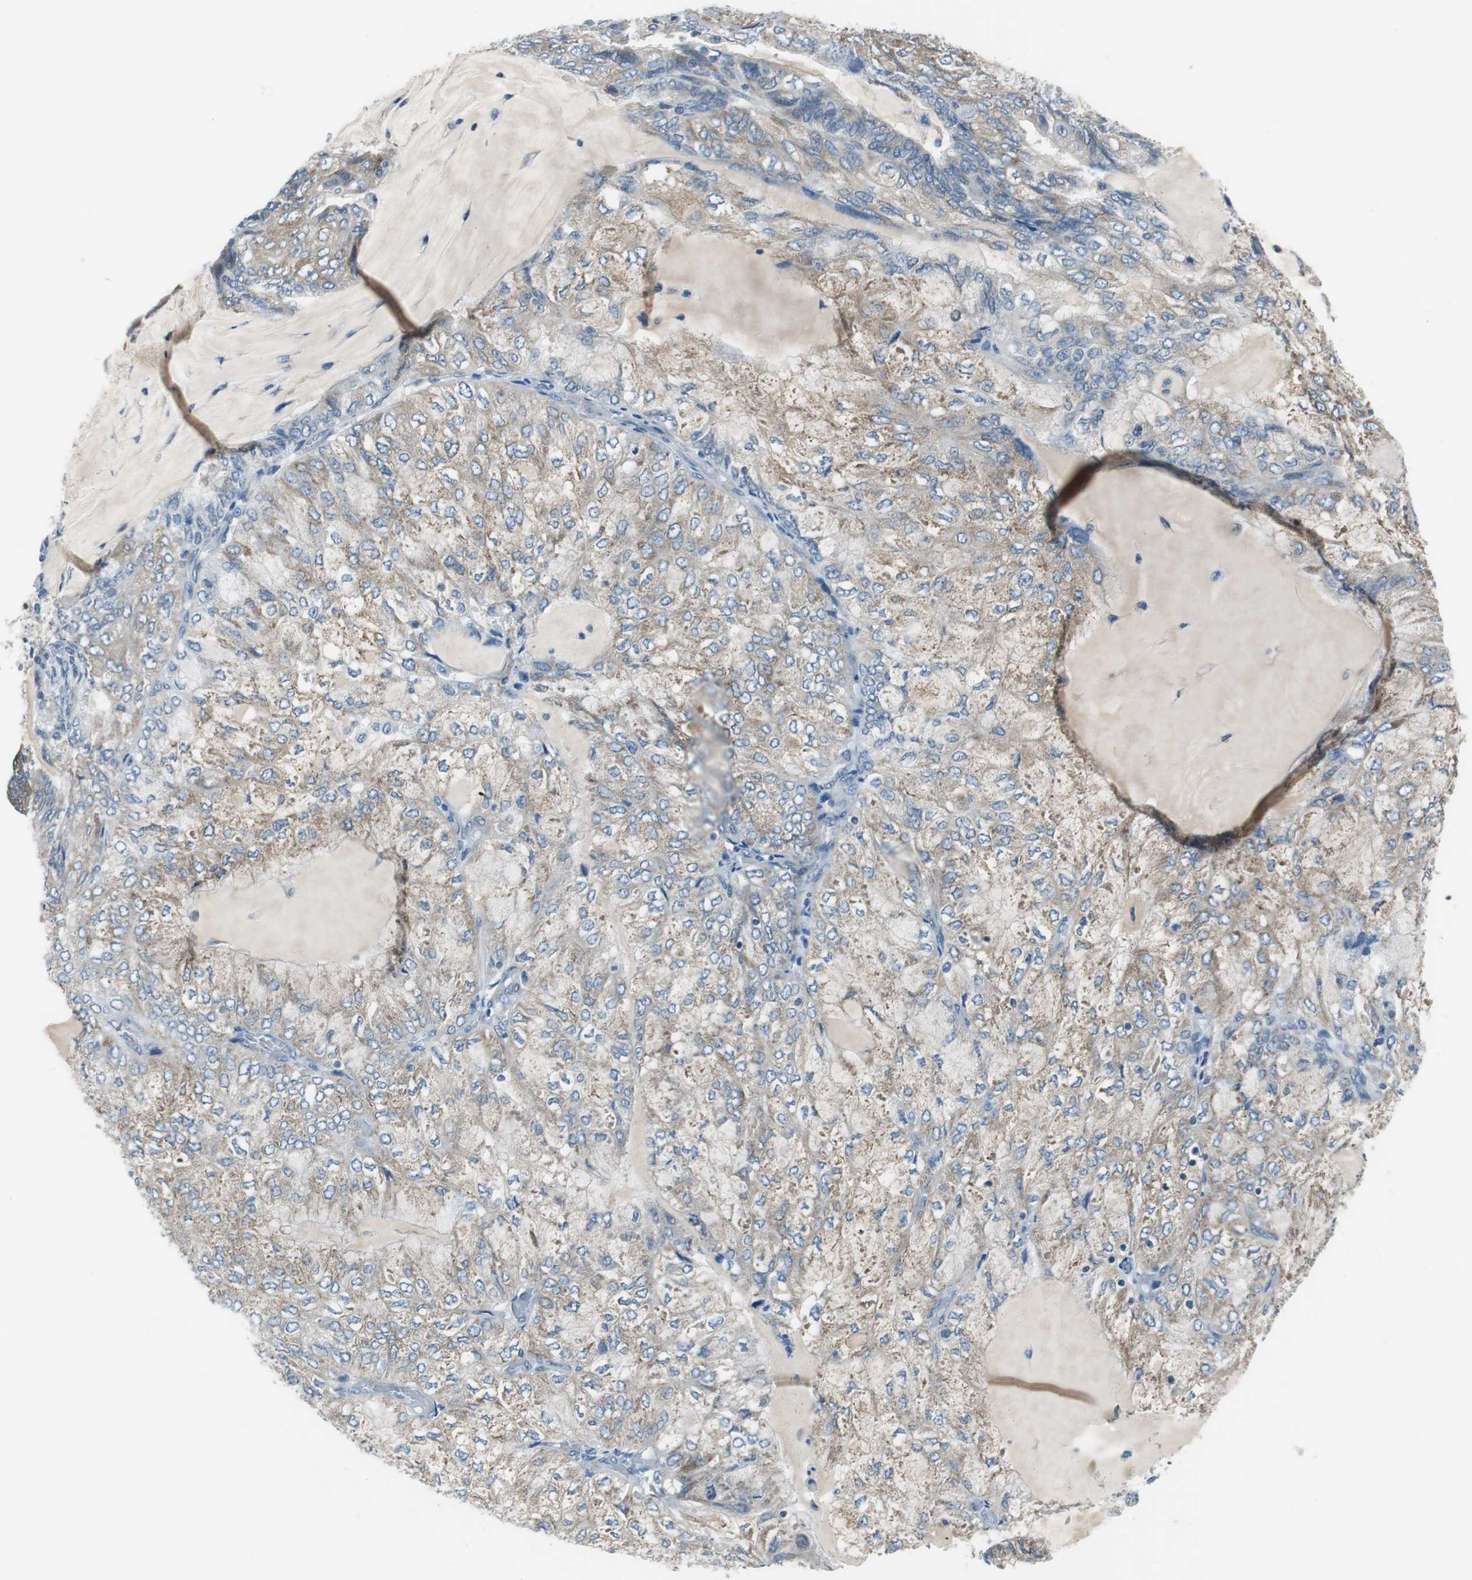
{"staining": {"intensity": "moderate", "quantity": ">75%", "location": "cytoplasmic/membranous"}, "tissue": "endometrial cancer", "cell_type": "Tumor cells", "image_type": "cancer", "snomed": [{"axis": "morphology", "description": "Adenocarcinoma, NOS"}, {"axis": "topography", "description": "Endometrium"}], "caption": "Tumor cells exhibit moderate cytoplasmic/membranous staining in about >75% of cells in endometrial adenocarcinoma.", "gene": "PLAA", "patient": {"sex": "female", "age": 81}}